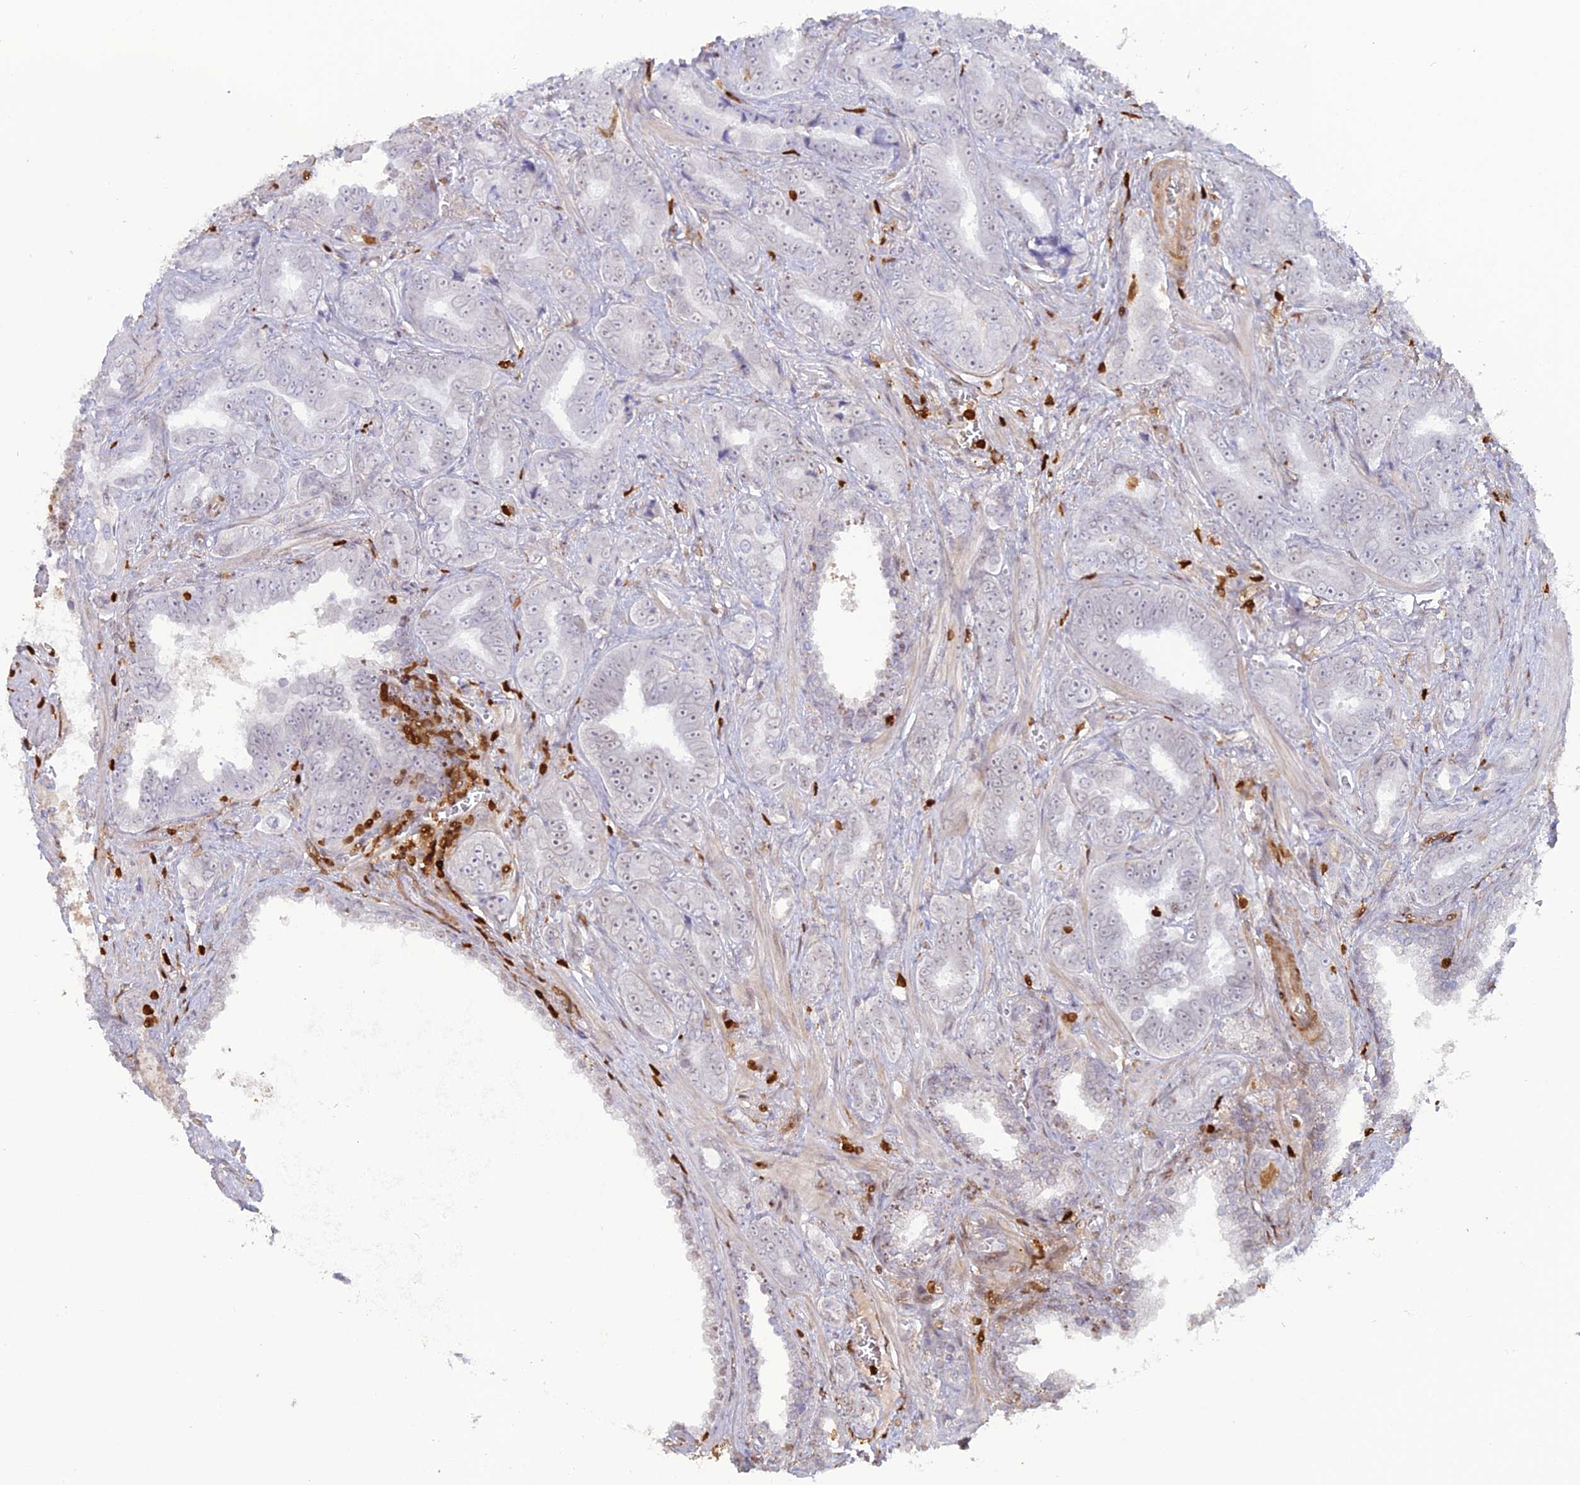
{"staining": {"intensity": "negative", "quantity": "none", "location": "none"}, "tissue": "prostate cancer", "cell_type": "Tumor cells", "image_type": "cancer", "snomed": [{"axis": "morphology", "description": "Adenocarcinoma, High grade"}, {"axis": "topography", "description": "Prostate"}], "caption": "There is no significant positivity in tumor cells of prostate cancer (adenocarcinoma (high-grade)).", "gene": "PGBD4", "patient": {"sex": "male", "age": 67}}